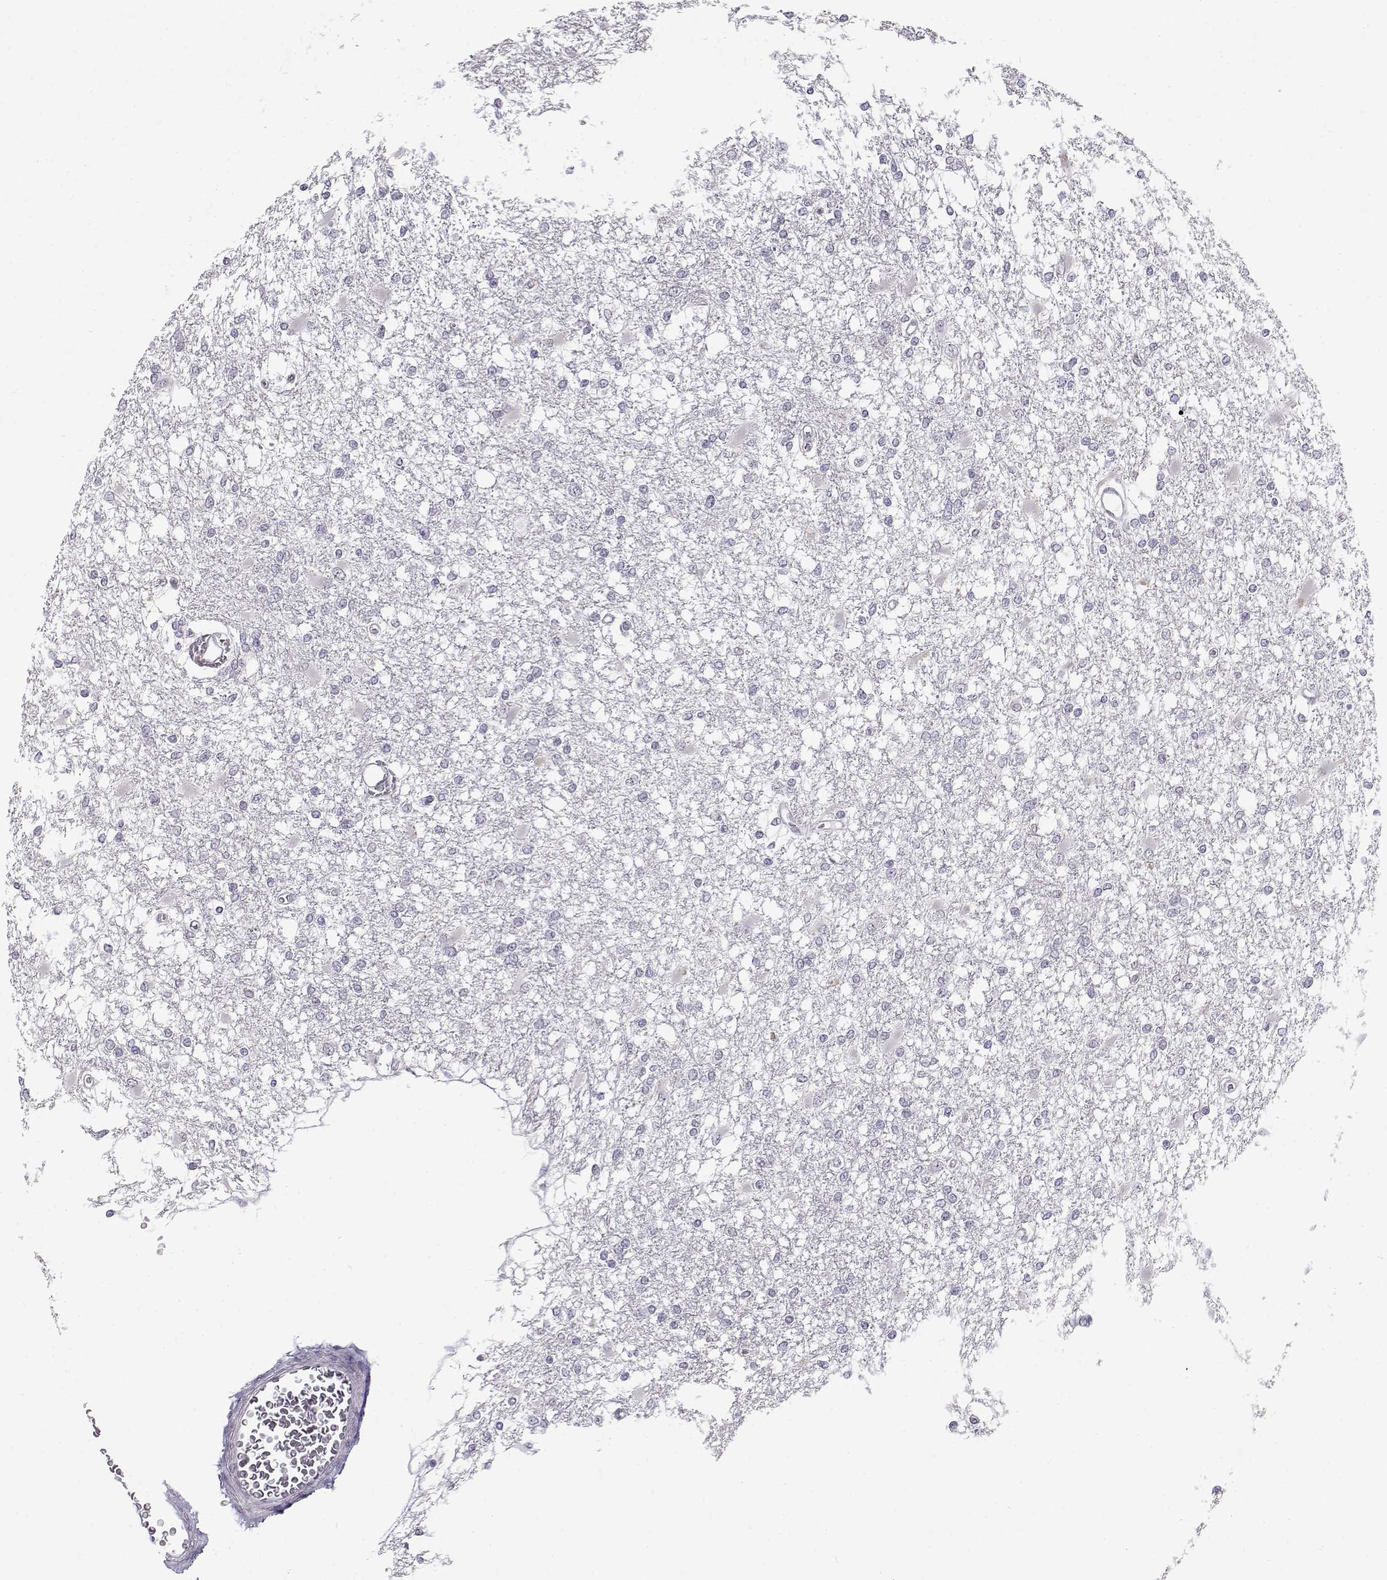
{"staining": {"intensity": "negative", "quantity": "none", "location": "none"}, "tissue": "glioma", "cell_type": "Tumor cells", "image_type": "cancer", "snomed": [{"axis": "morphology", "description": "Glioma, malignant, High grade"}, {"axis": "topography", "description": "Cerebral cortex"}], "caption": "Human glioma stained for a protein using IHC demonstrates no expression in tumor cells.", "gene": "C16orf86", "patient": {"sex": "male", "age": 79}}